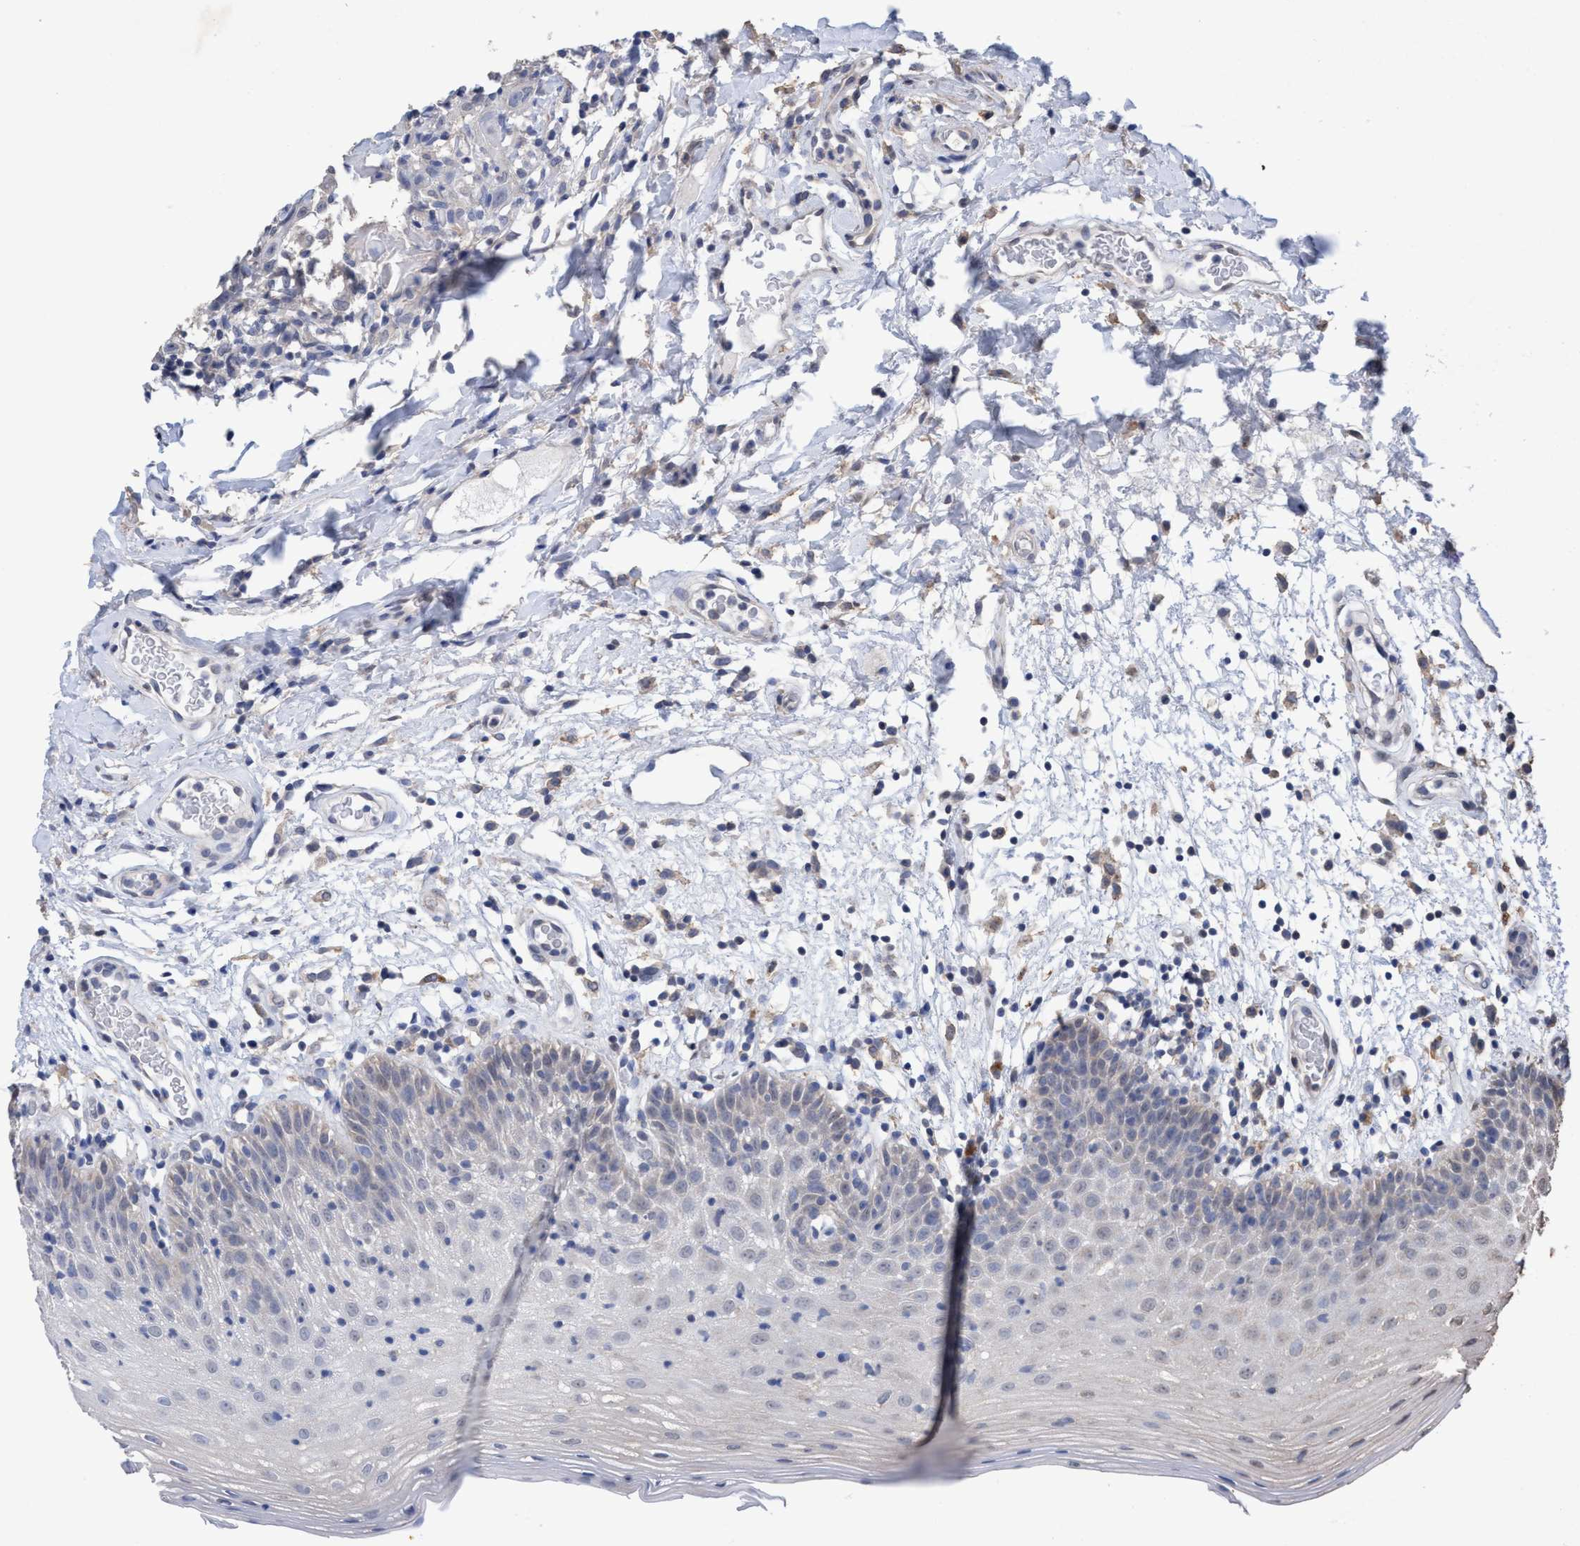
{"staining": {"intensity": "negative", "quantity": "none", "location": "none"}, "tissue": "oral mucosa", "cell_type": "Squamous epithelial cells", "image_type": "normal", "snomed": [{"axis": "morphology", "description": "Normal tissue, NOS"}, {"axis": "morphology", "description": "Squamous cell carcinoma, NOS"}, {"axis": "topography", "description": "Skeletal muscle"}, {"axis": "topography", "description": "Oral tissue"}, {"axis": "topography", "description": "Head-Neck"}], "caption": "This photomicrograph is of unremarkable oral mucosa stained with immunohistochemistry (IHC) to label a protein in brown with the nuclei are counter-stained blue. There is no positivity in squamous epithelial cells.", "gene": "GLOD4", "patient": {"sex": "male", "age": 71}}